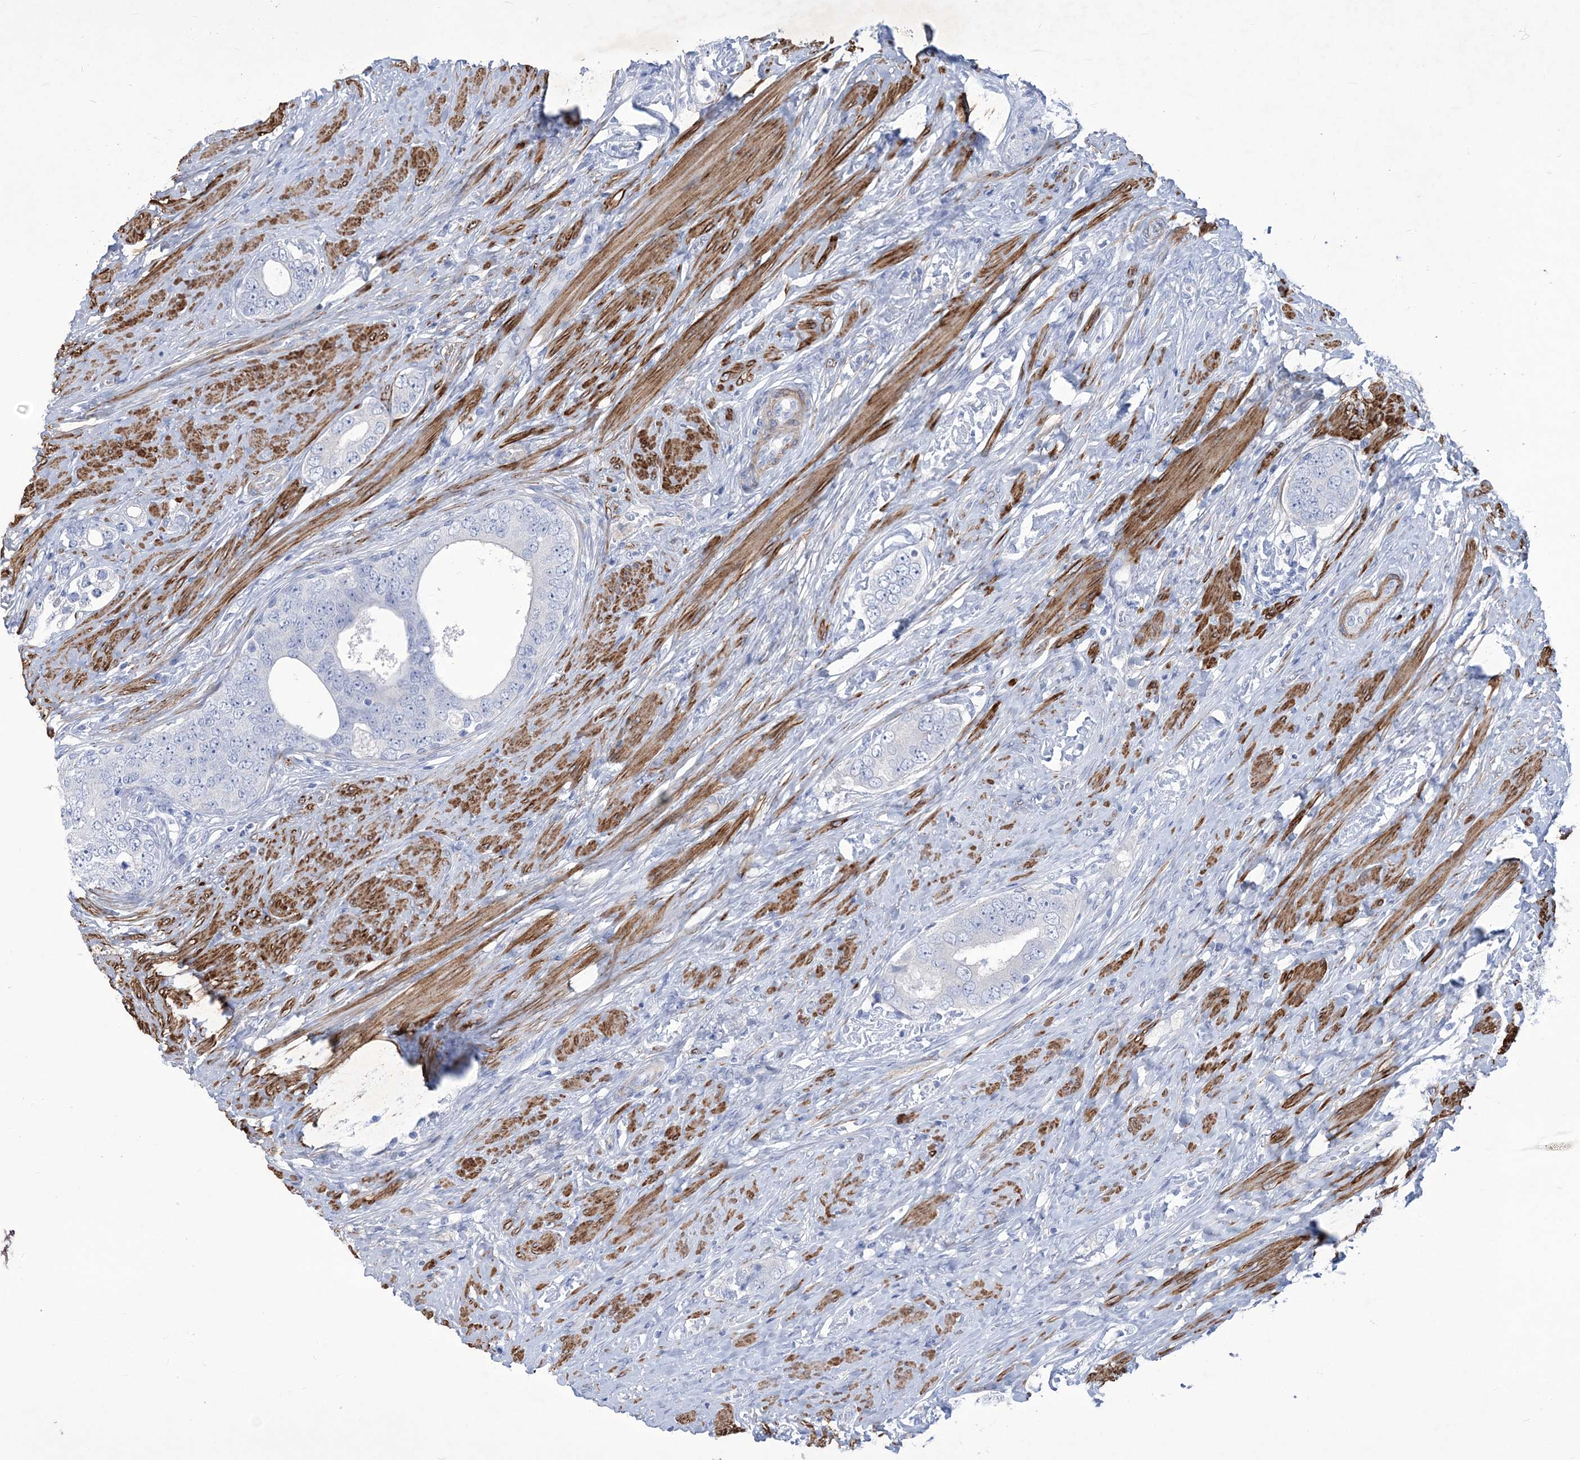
{"staining": {"intensity": "negative", "quantity": "none", "location": "none"}, "tissue": "prostate cancer", "cell_type": "Tumor cells", "image_type": "cancer", "snomed": [{"axis": "morphology", "description": "Adenocarcinoma, High grade"}, {"axis": "topography", "description": "Prostate"}], "caption": "A high-resolution micrograph shows immunohistochemistry staining of prostate high-grade adenocarcinoma, which shows no significant positivity in tumor cells.", "gene": "WDR74", "patient": {"sex": "male", "age": 56}}